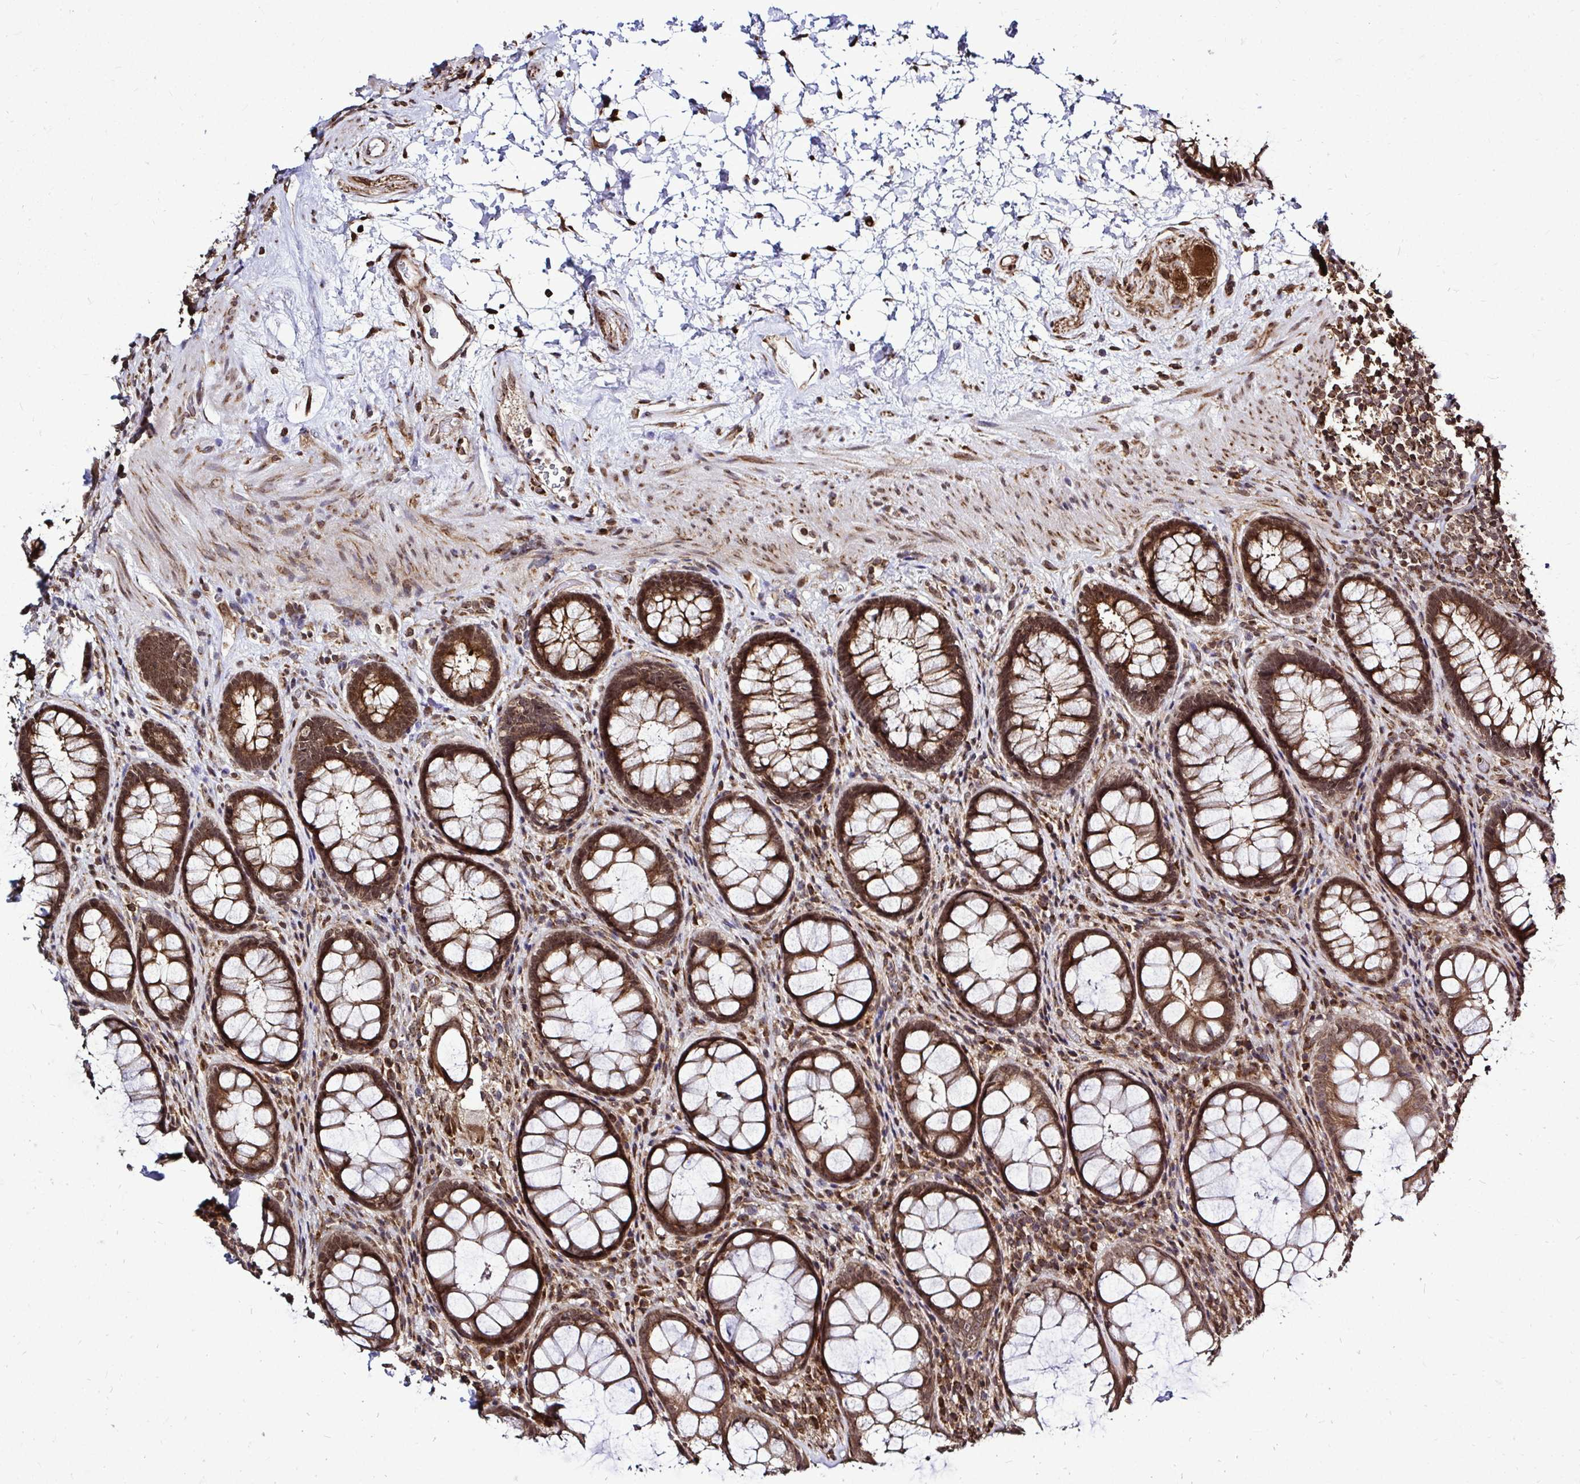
{"staining": {"intensity": "moderate", "quantity": ">75%", "location": "cytoplasmic/membranous,nuclear"}, "tissue": "rectum", "cell_type": "Glandular cells", "image_type": "normal", "snomed": [{"axis": "morphology", "description": "Normal tissue, NOS"}, {"axis": "topography", "description": "Rectum"}], "caption": "Rectum stained for a protein (brown) demonstrates moderate cytoplasmic/membranous,nuclear positive expression in approximately >75% of glandular cells.", "gene": "FMR1", "patient": {"sex": "male", "age": 72}}